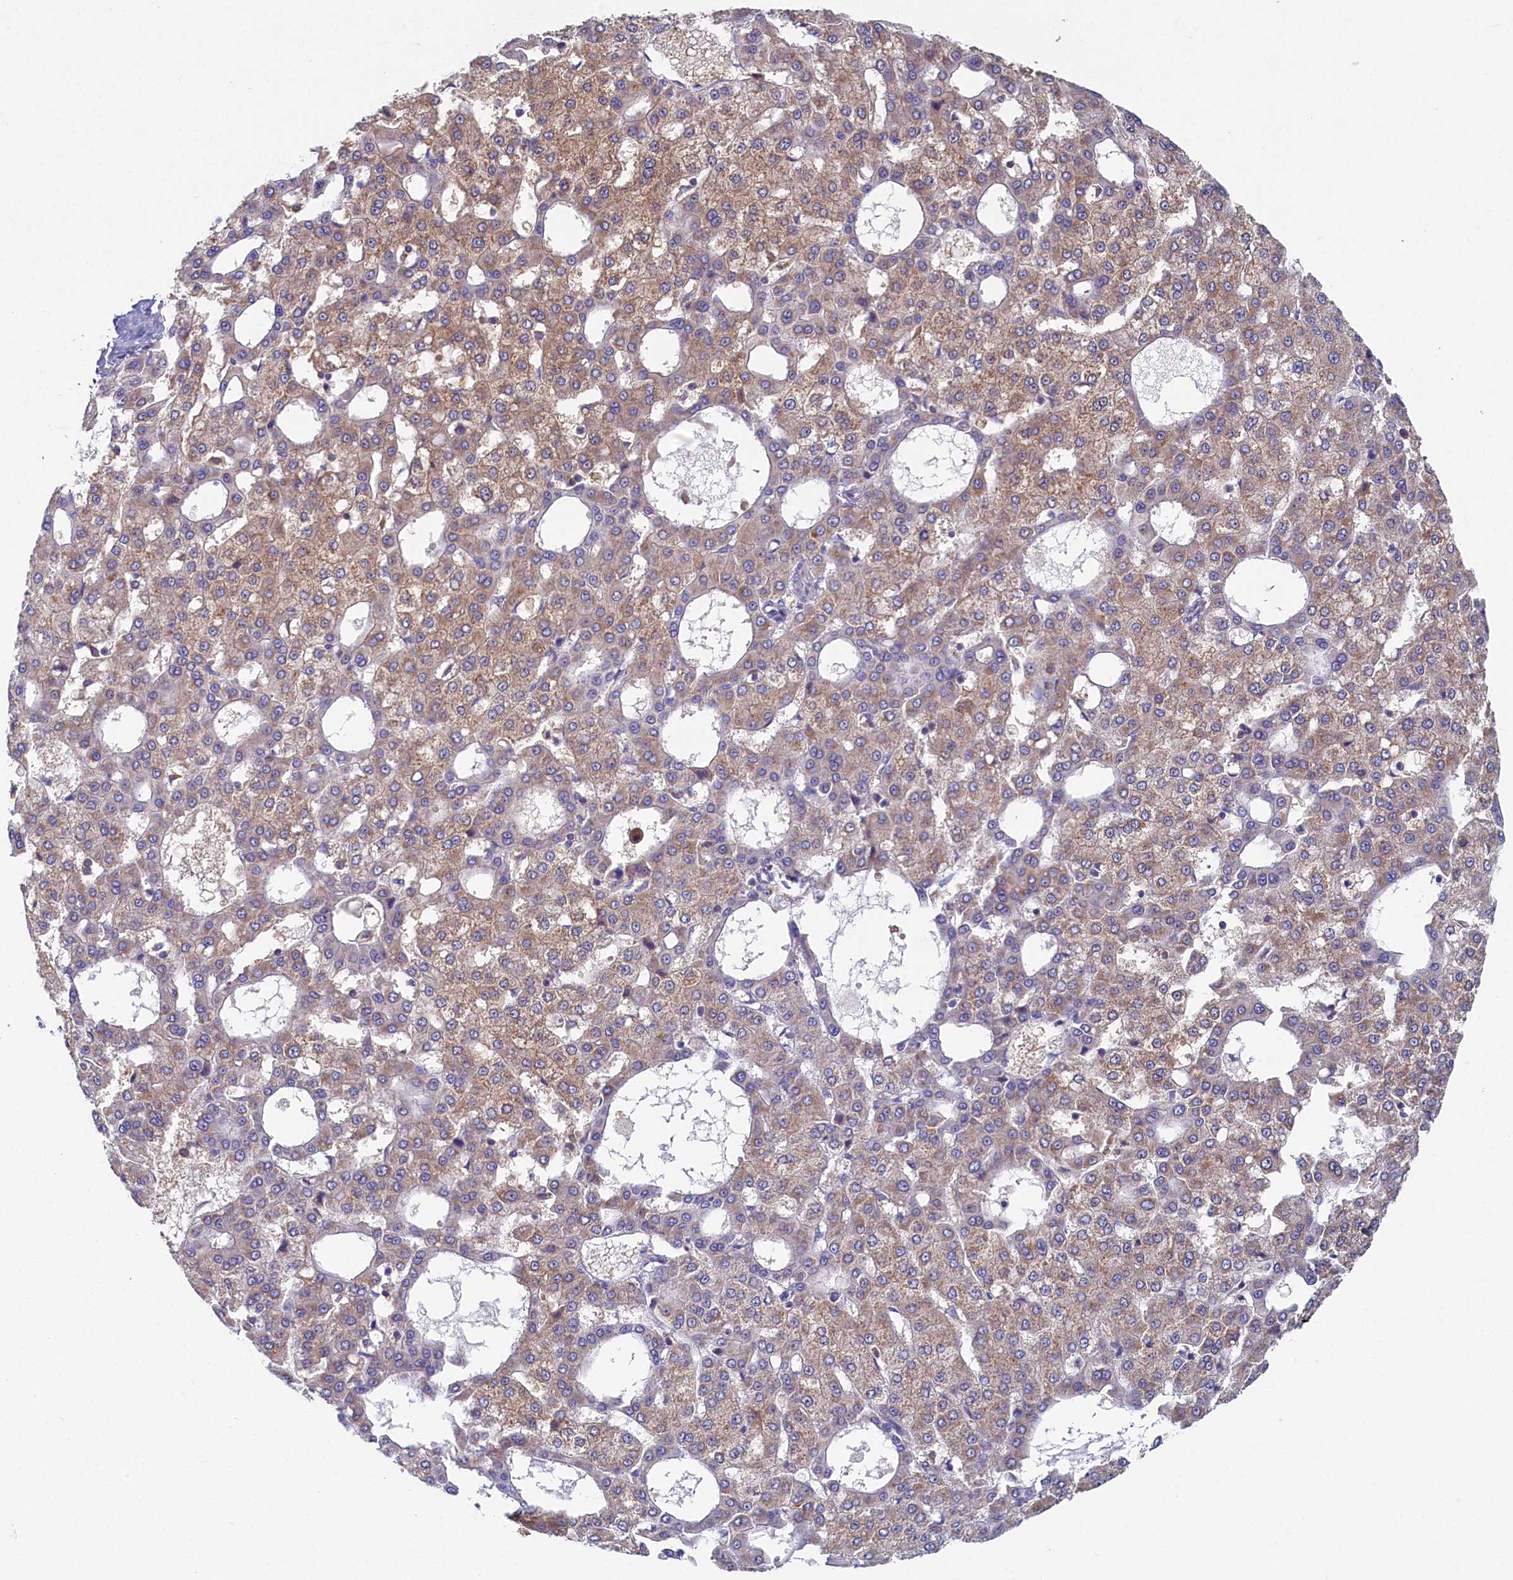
{"staining": {"intensity": "weak", "quantity": ">75%", "location": "cytoplasmic/membranous"}, "tissue": "liver cancer", "cell_type": "Tumor cells", "image_type": "cancer", "snomed": [{"axis": "morphology", "description": "Carcinoma, Hepatocellular, NOS"}, {"axis": "topography", "description": "Liver"}], "caption": "Tumor cells reveal weak cytoplasmic/membranous positivity in about >75% of cells in liver cancer.", "gene": "TIMM8B", "patient": {"sex": "male", "age": 47}}